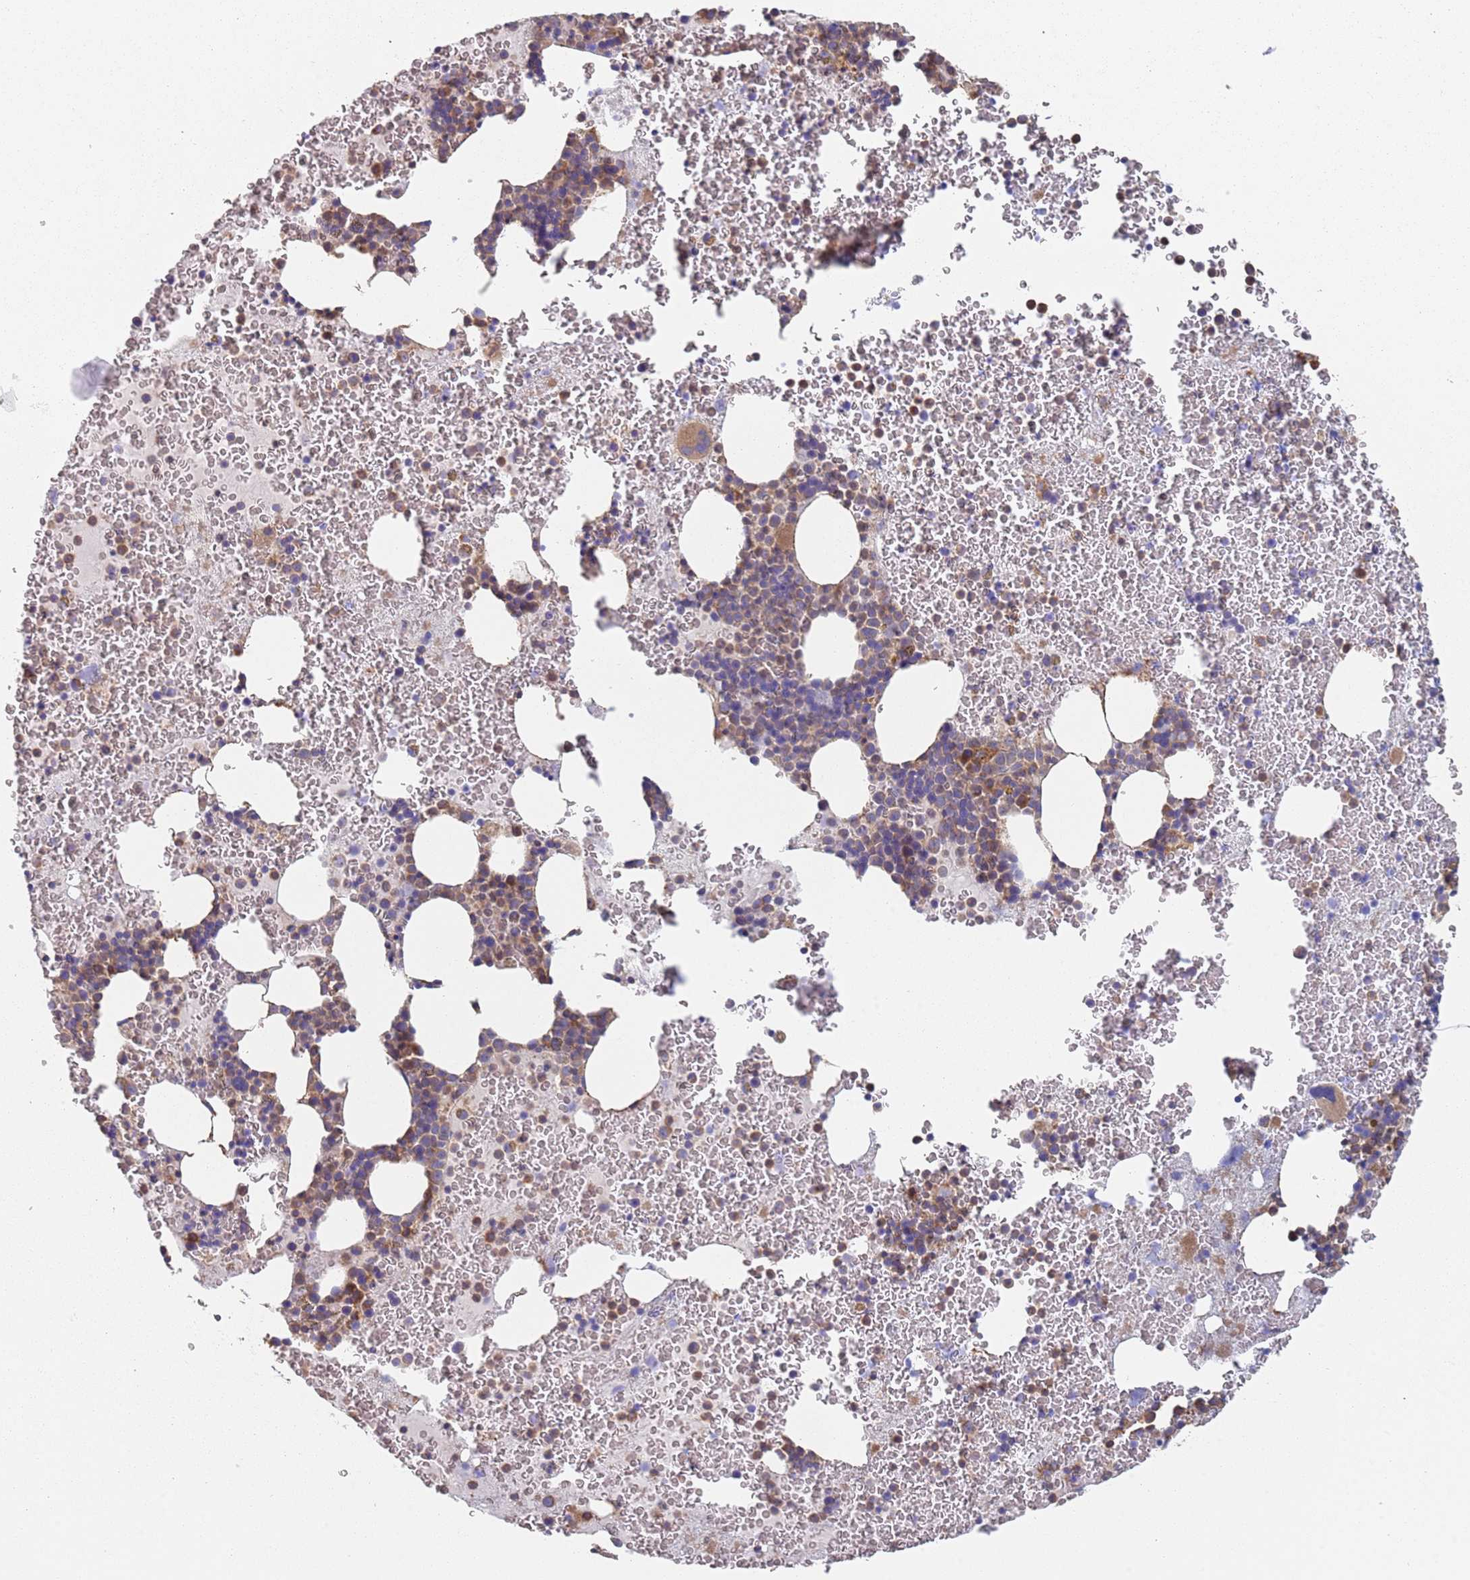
{"staining": {"intensity": "weak", "quantity": "25%-75%", "location": "cytoplasmic/membranous"}, "tissue": "bone marrow", "cell_type": "Hematopoietic cells", "image_type": "normal", "snomed": [{"axis": "morphology", "description": "Normal tissue, NOS"}, {"axis": "topography", "description": "Bone marrow"}], "caption": "Immunohistochemistry staining of unremarkable bone marrow, which reveals low levels of weak cytoplasmic/membranous positivity in approximately 25%-75% of hematopoietic cells indicating weak cytoplasmic/membranous protein staining. The staining was performed using DAB (3,3'-diaminobenzidine) (brown) for protein detection and nuclei were counterstained in hematoxylin (blue).", "gene": "GDI1", "patient": {"sex": "male", "age": 26}}